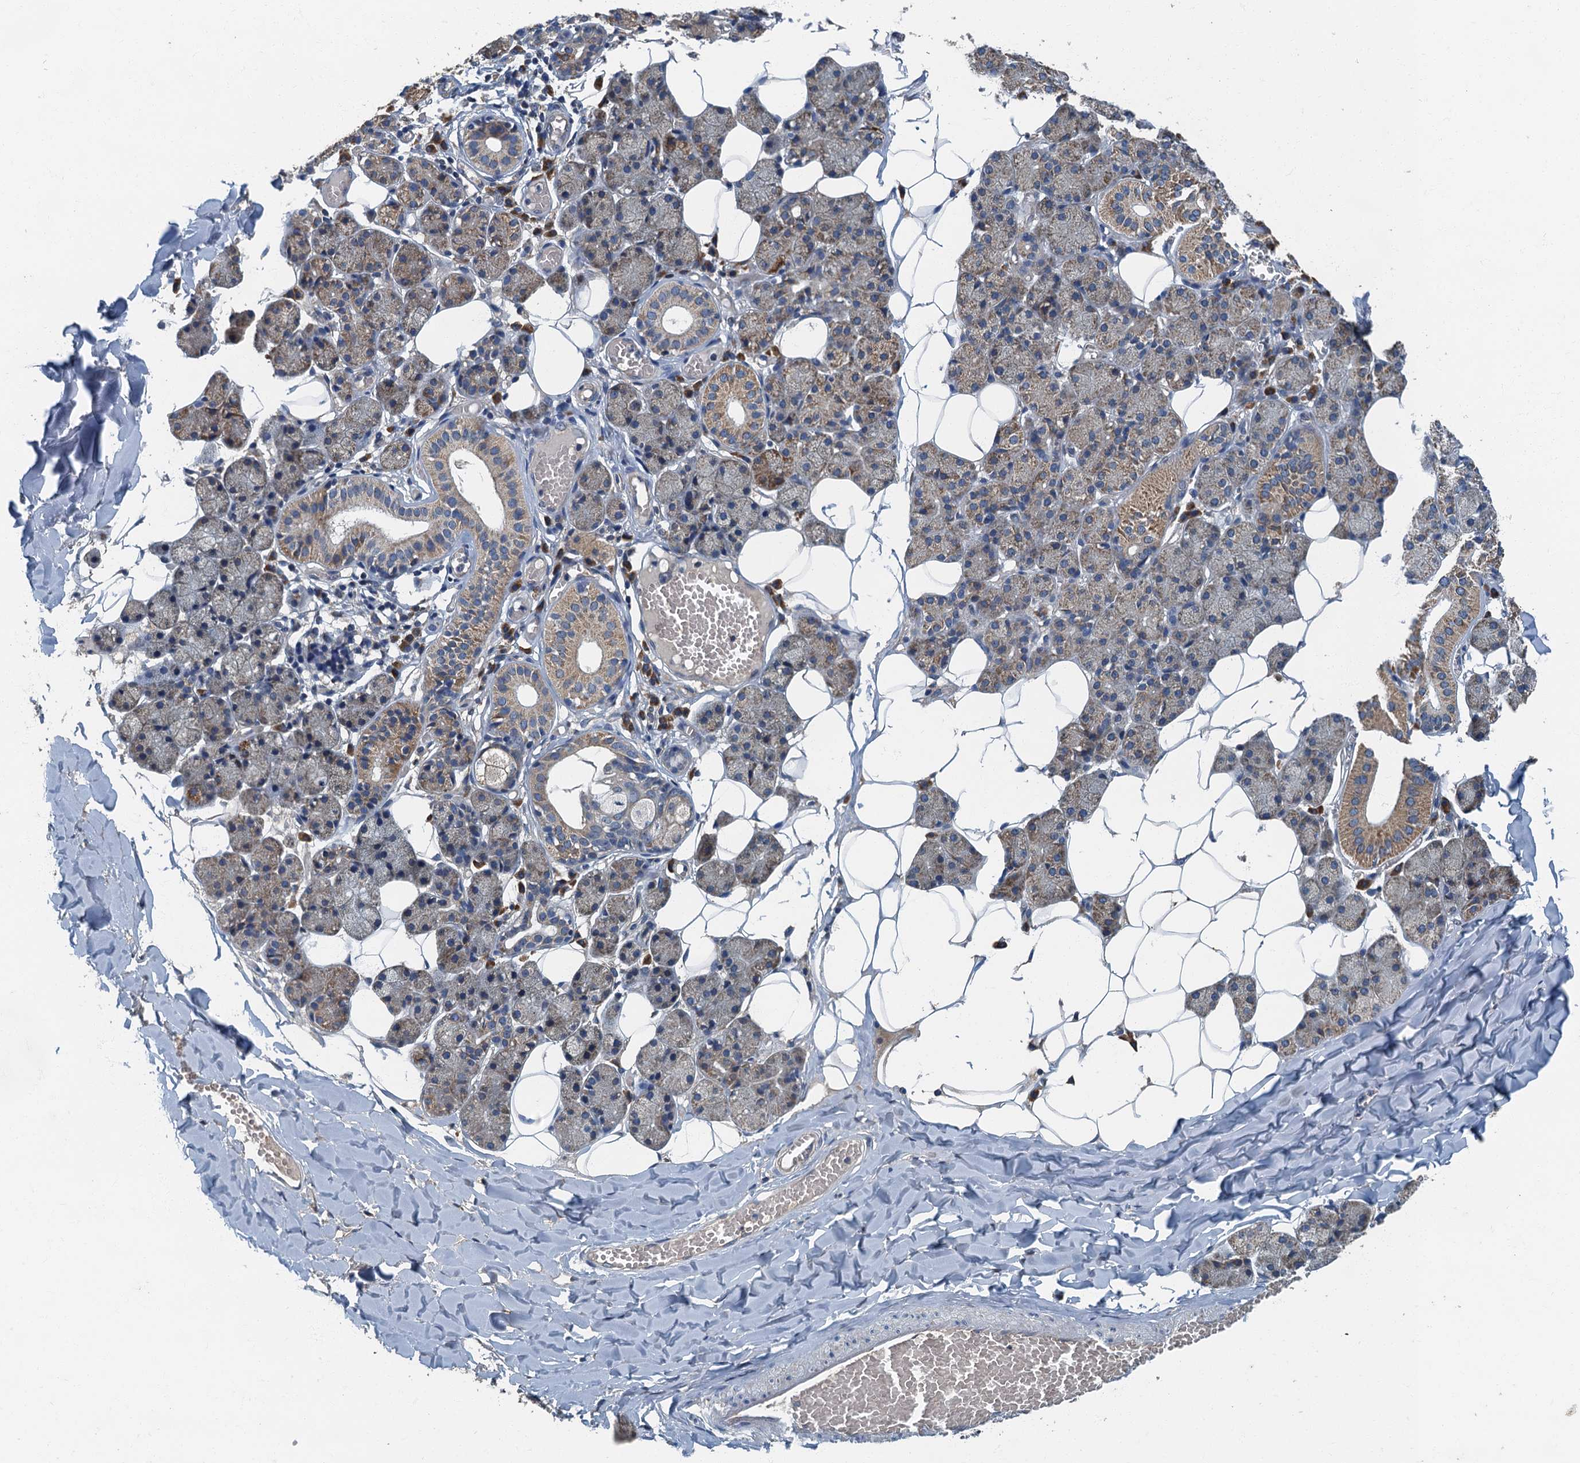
{"staining": {"intensity": "moderate", "quantity": "25%-75%", "location": "cytoplasmic/membranous"}, "tissue": "salivary gland", "cell_type": "Glandular cells", "image_type": "normal", "snomed": [{"axis": "morphology", "description": "Normal tissue, NOS"}, {"axis": "topography", "description": "Salivary gland"}], "caption": "Moderate cytoplasmic/membranous positivity for a protein is identified in approximately 25%-75% of glandular cells of normal salivary gland using immunohistochemistry (IHC).", "gene": "DDX49", "patient": {"sex": "female", "age": 33}}